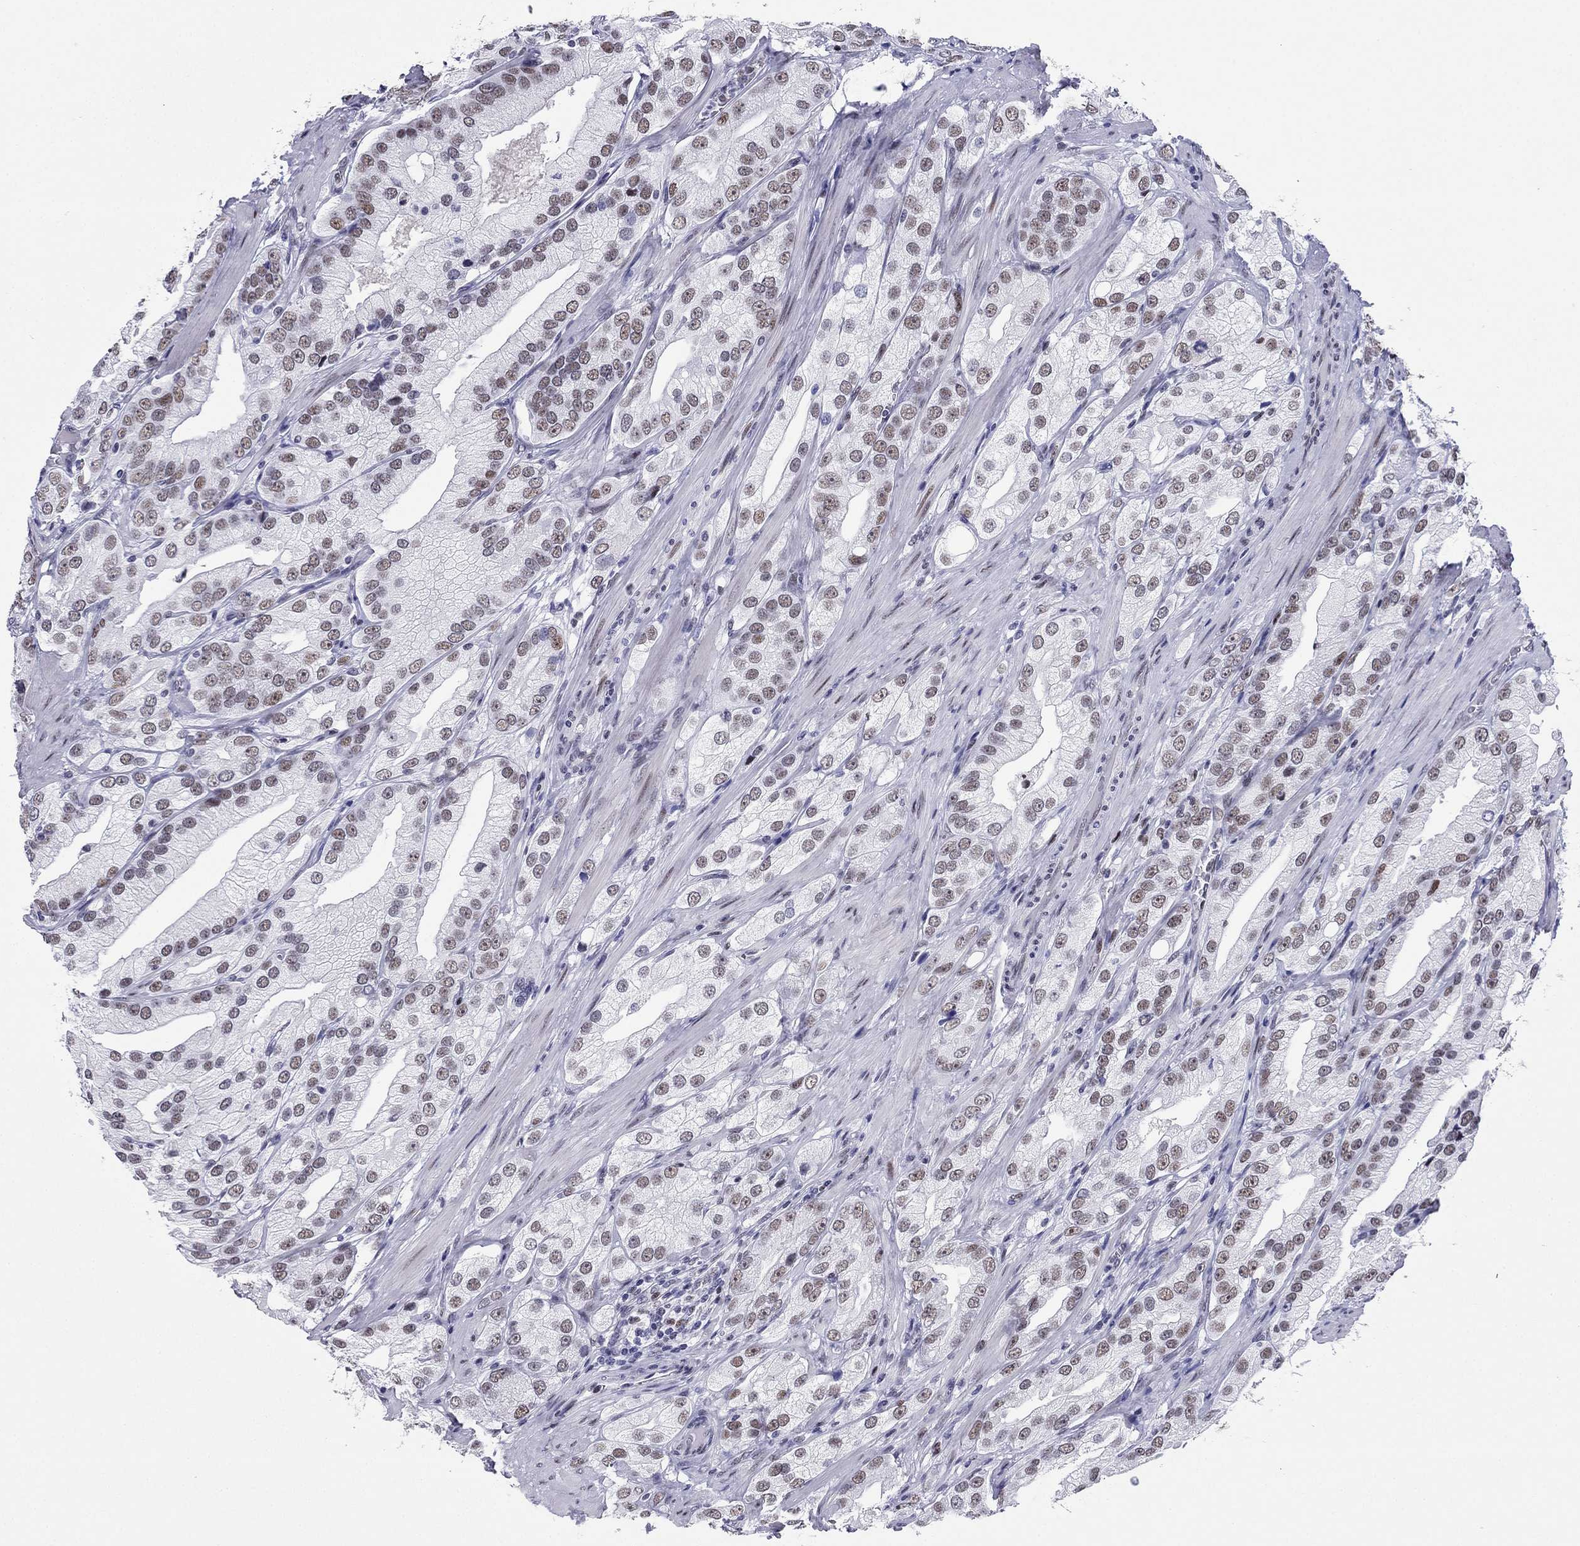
{"staining": {"intensity": "moderate", "quantity": ">75%", "location": "nuclear"}, "tissue": "prostate cancer", "cell_type": "Tumor cells", "image_type": "cancer", "snomed": [{"axis": "morphology", "description": "Adenocarcinoma, High grade"}, {"axis": "topography", "description": "Prostate and seminal vesicle, NOS"}], "caption": "Protein expression analysis of human prostate cancer reveals moderate nuclear expression in about >75% of tumor cells. The staining is performed using DAB (3,3'-diaminobenzidine) brown chromogen to label protein expression. The nuclei are counter-stained blue using hematoxylin.", "gene": "PPM1G", "patient": {"sex": "male", "age": 62}}